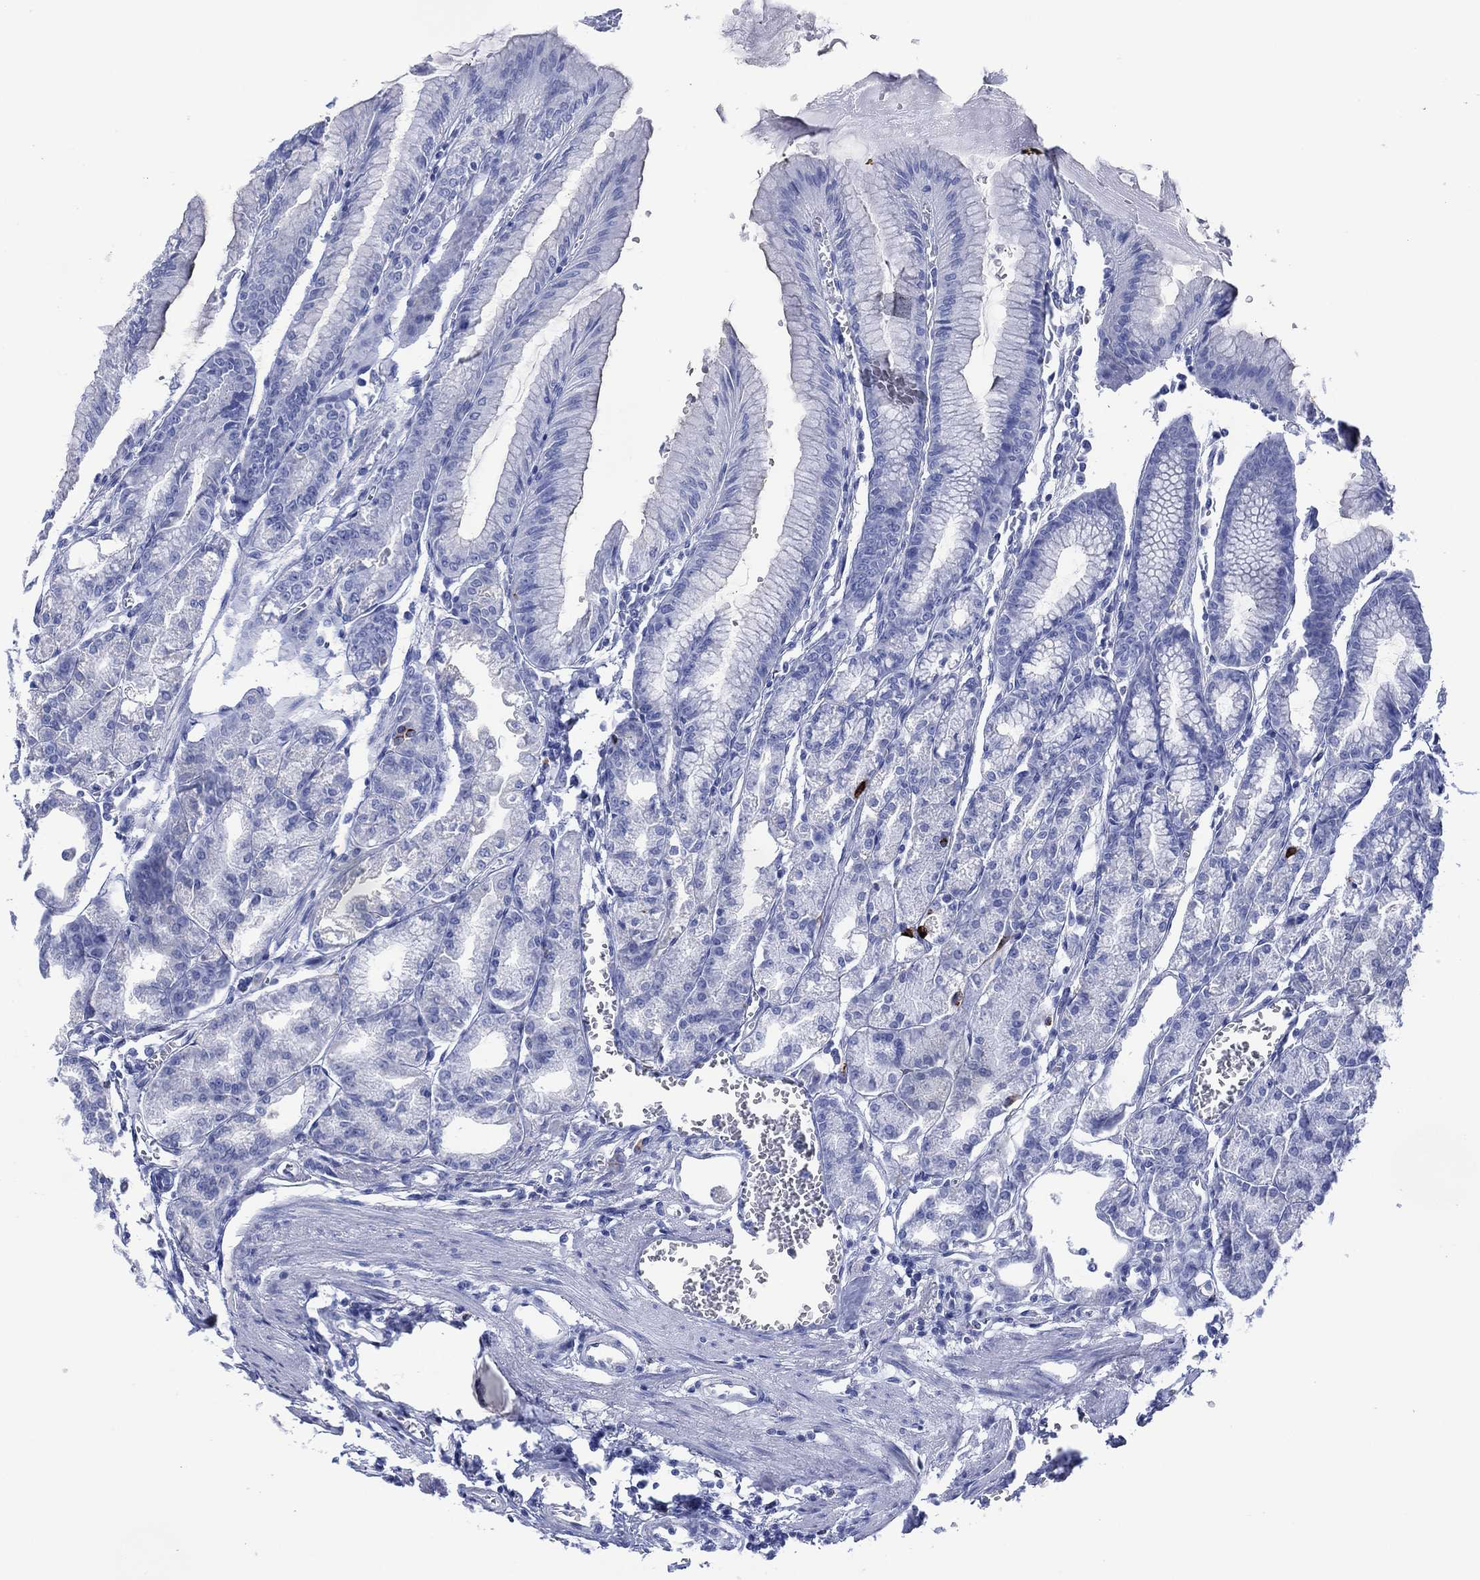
{"staining": {"intensity": "negative", "quantity": "none", "location": "none"}, "tissue": "stomach", "cell_type": "Glandular cells", "image_type": "normal", "snomed": [{"axis": "morphology", "description": "Normal tissue, NOS"}, {"axis": "topography", "description": "Stomach, lower"}], "caption": "DAB (3,3'-diaminobenzidine) immunohistochemical staining of benign stomach exhibits no significant positivity in glandular cells. Nuclei are stained in blue.", "gene": "DPP4", "patient": {"sex": "male", "age": 71}}